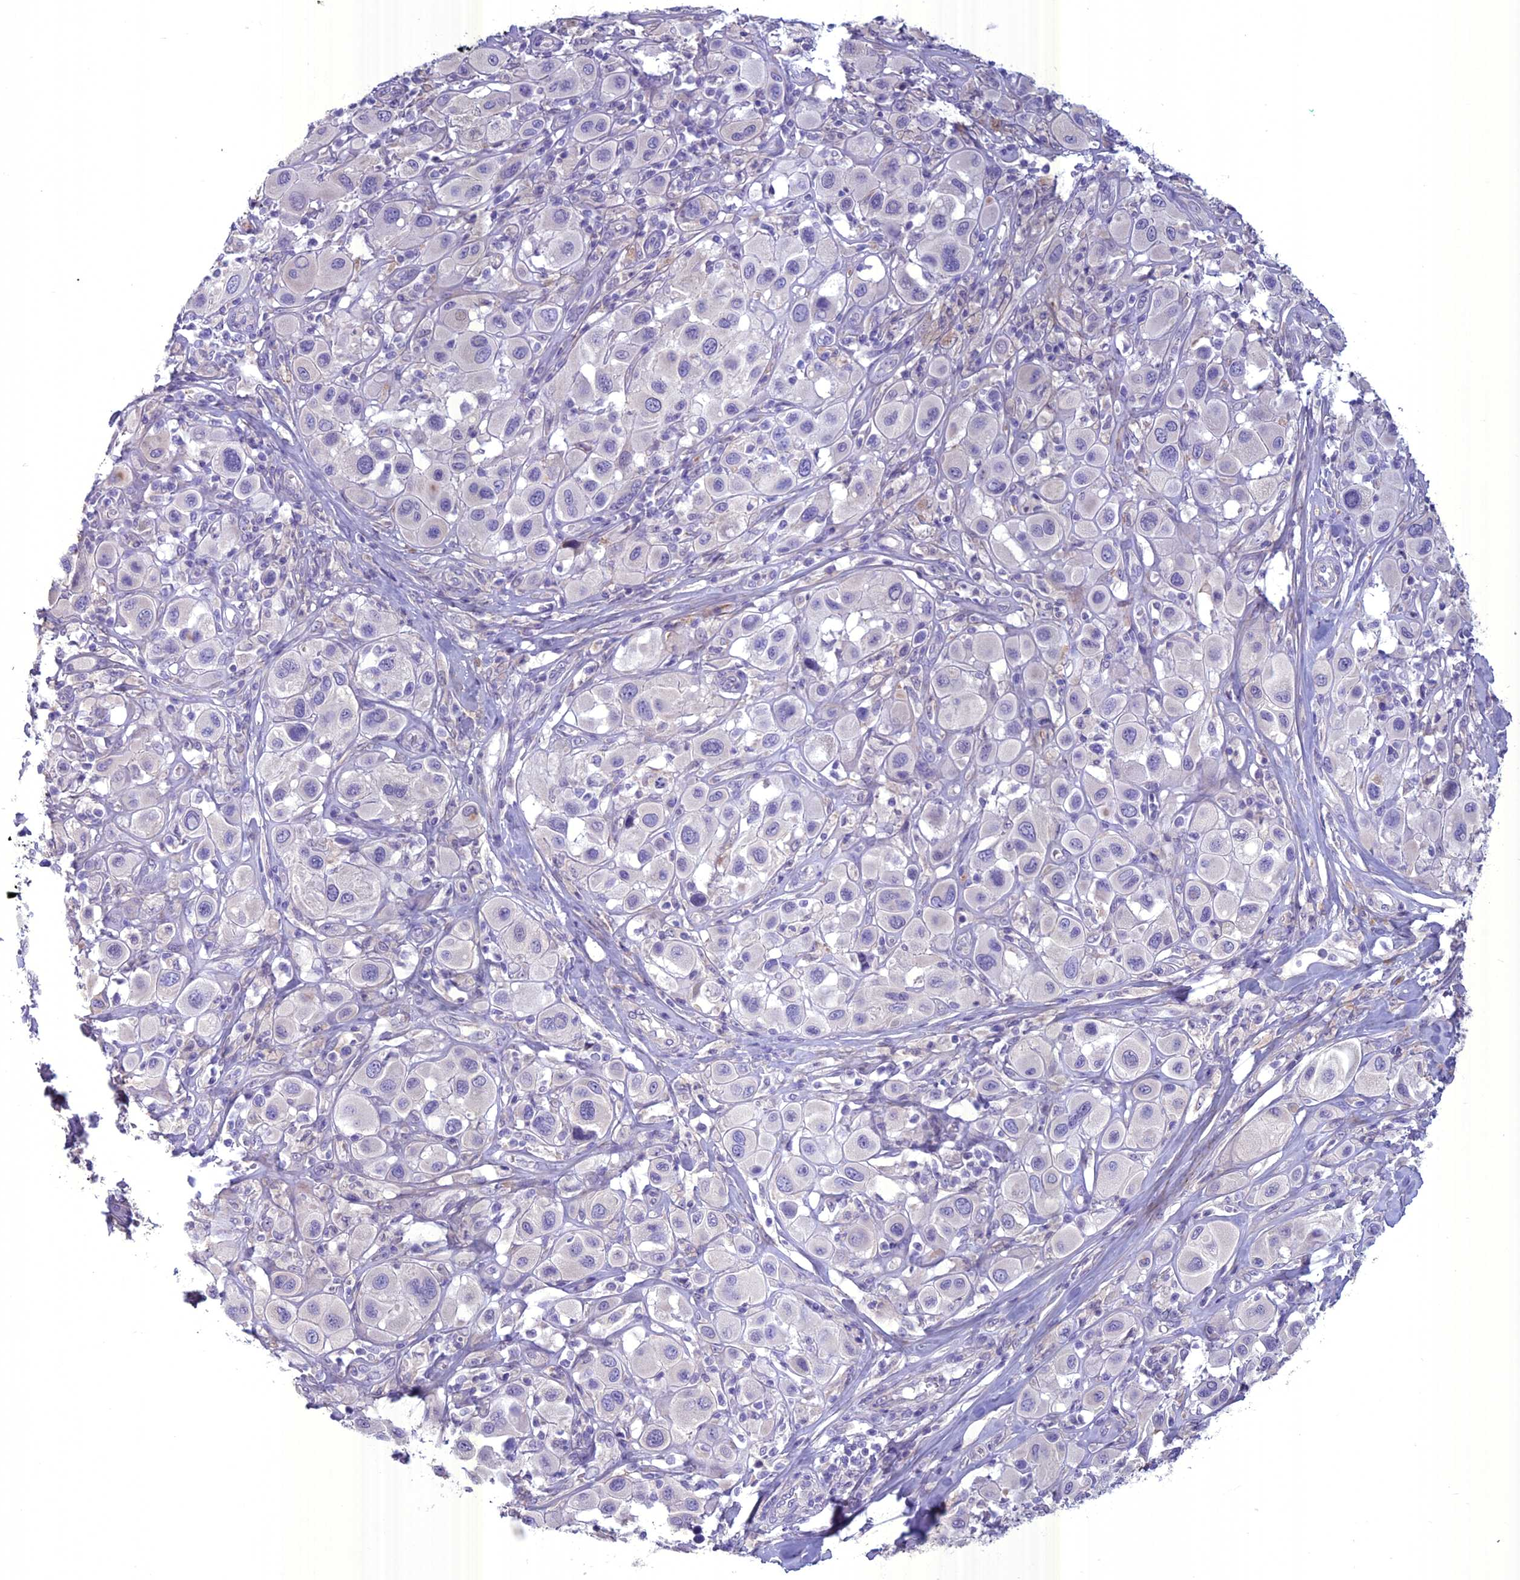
{"staining": {"intensity": "negative", "quantity": "none", "location": "none"}, "tissue": "melanoma", "cell_type": "Tumor cells", "image_type": "cancer", "snomed": [{"axis": "morphology", "description": "Malignant melanoma, Metastatic site"}, {"axis": "topography", "description": "Skin"}], "caption": "Protein analysis of melanoma demonstrates no significant expression in tumor cells.", "gene": "SPHKAP", "patient": {"sex": "male", "age": 41}}